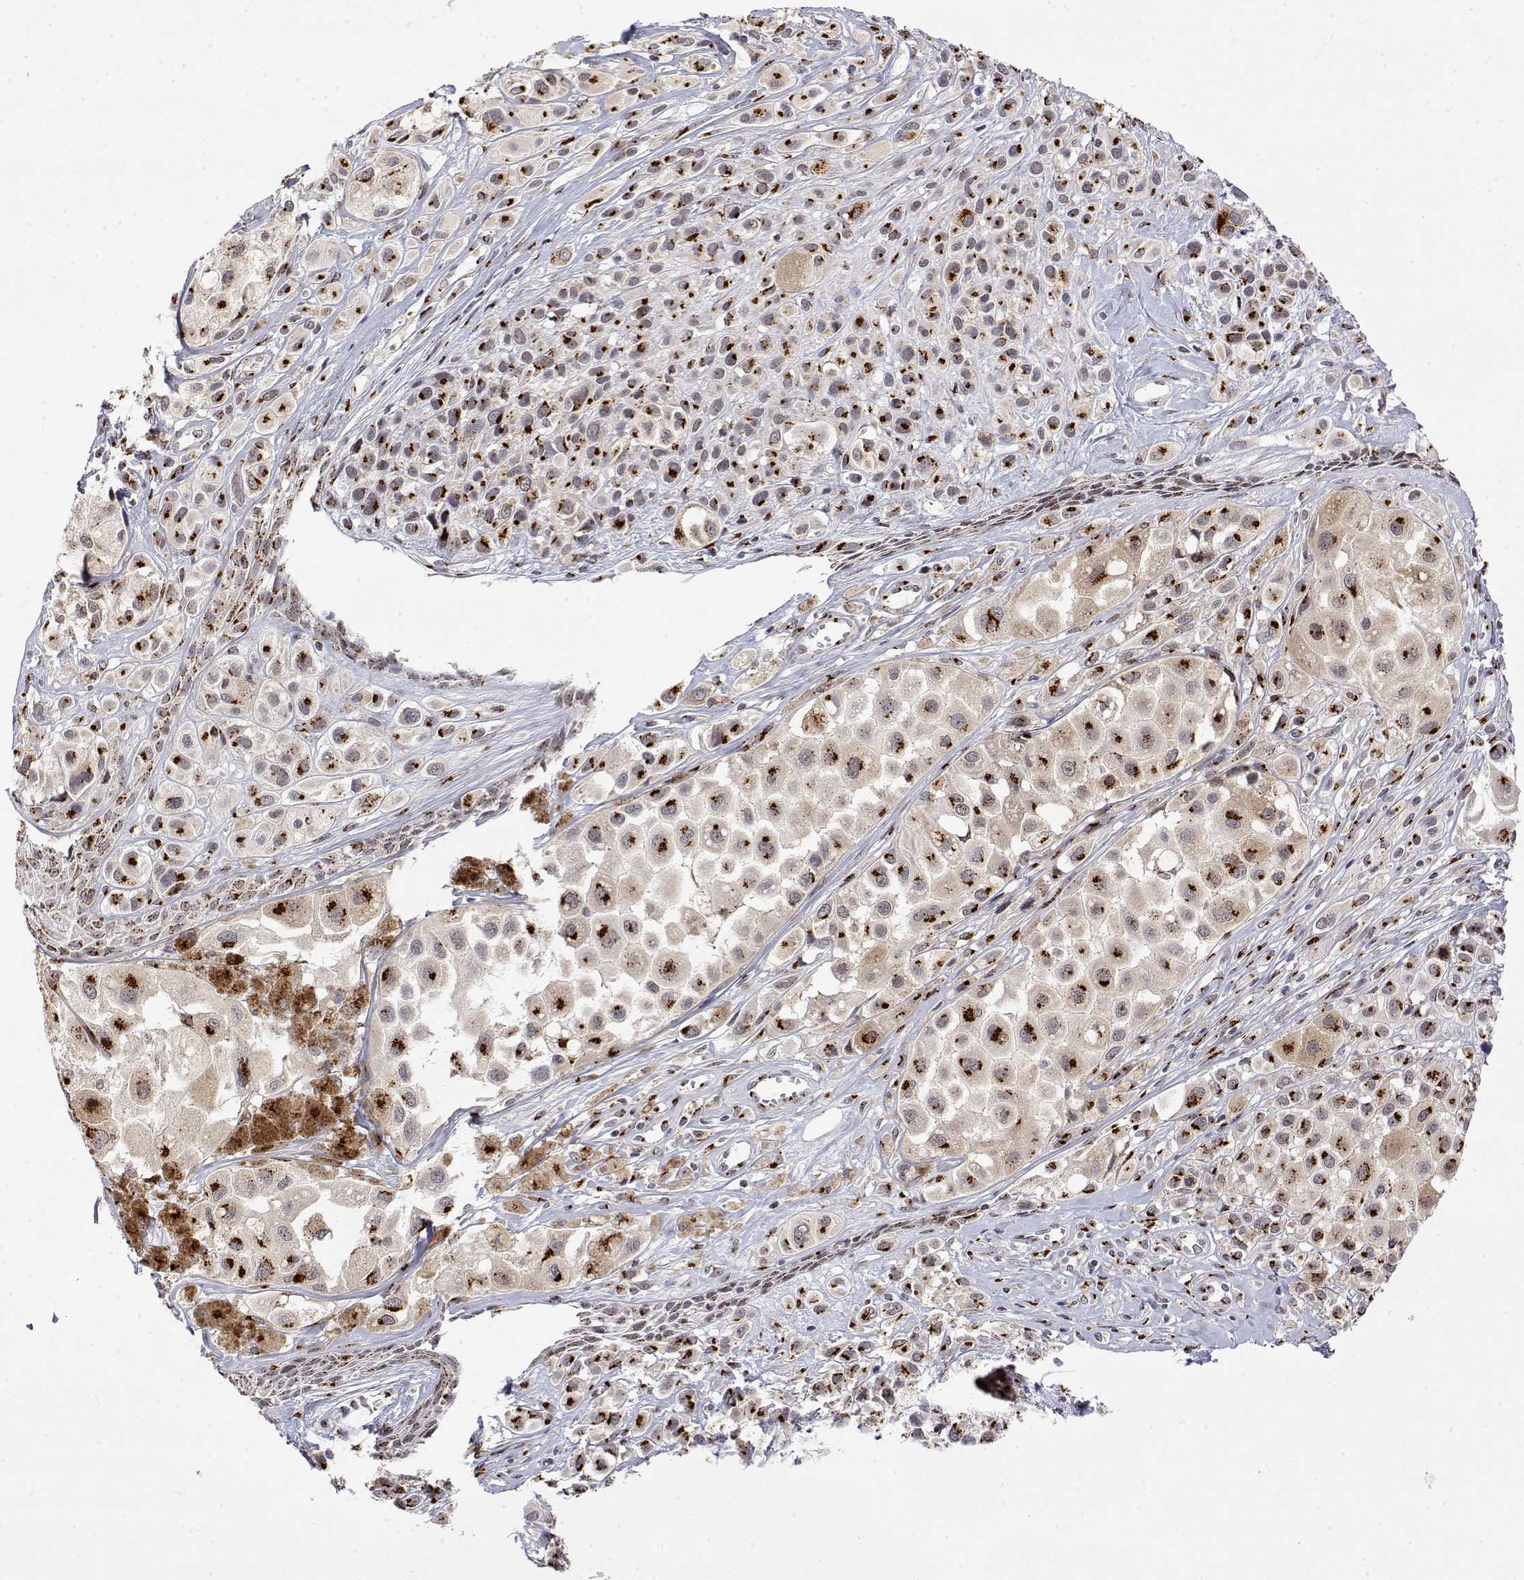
{"staining": {"intensity": "strong", "quantity": ">75%", "location": "cytoplasmic/membranous"}, "tissue": "melanoma", "cell_type": "Tumor cells", "image_type": "cancer", "snomed": [{"axis": "morphology", "description": "Malignant melanoma, NOS"}, {"axis": "topography", "description": "Skin"}], "caption": "Immunohistochemistry (DAB (3,3'-diaminobenzidine)) staining of human malignant melanoma reveals strong cytoplasmic/membranous protein positivity in approximately >75% of tumor cells.", "gene": "YIPF3", "patient": {"sex": "male", "age": 77}}